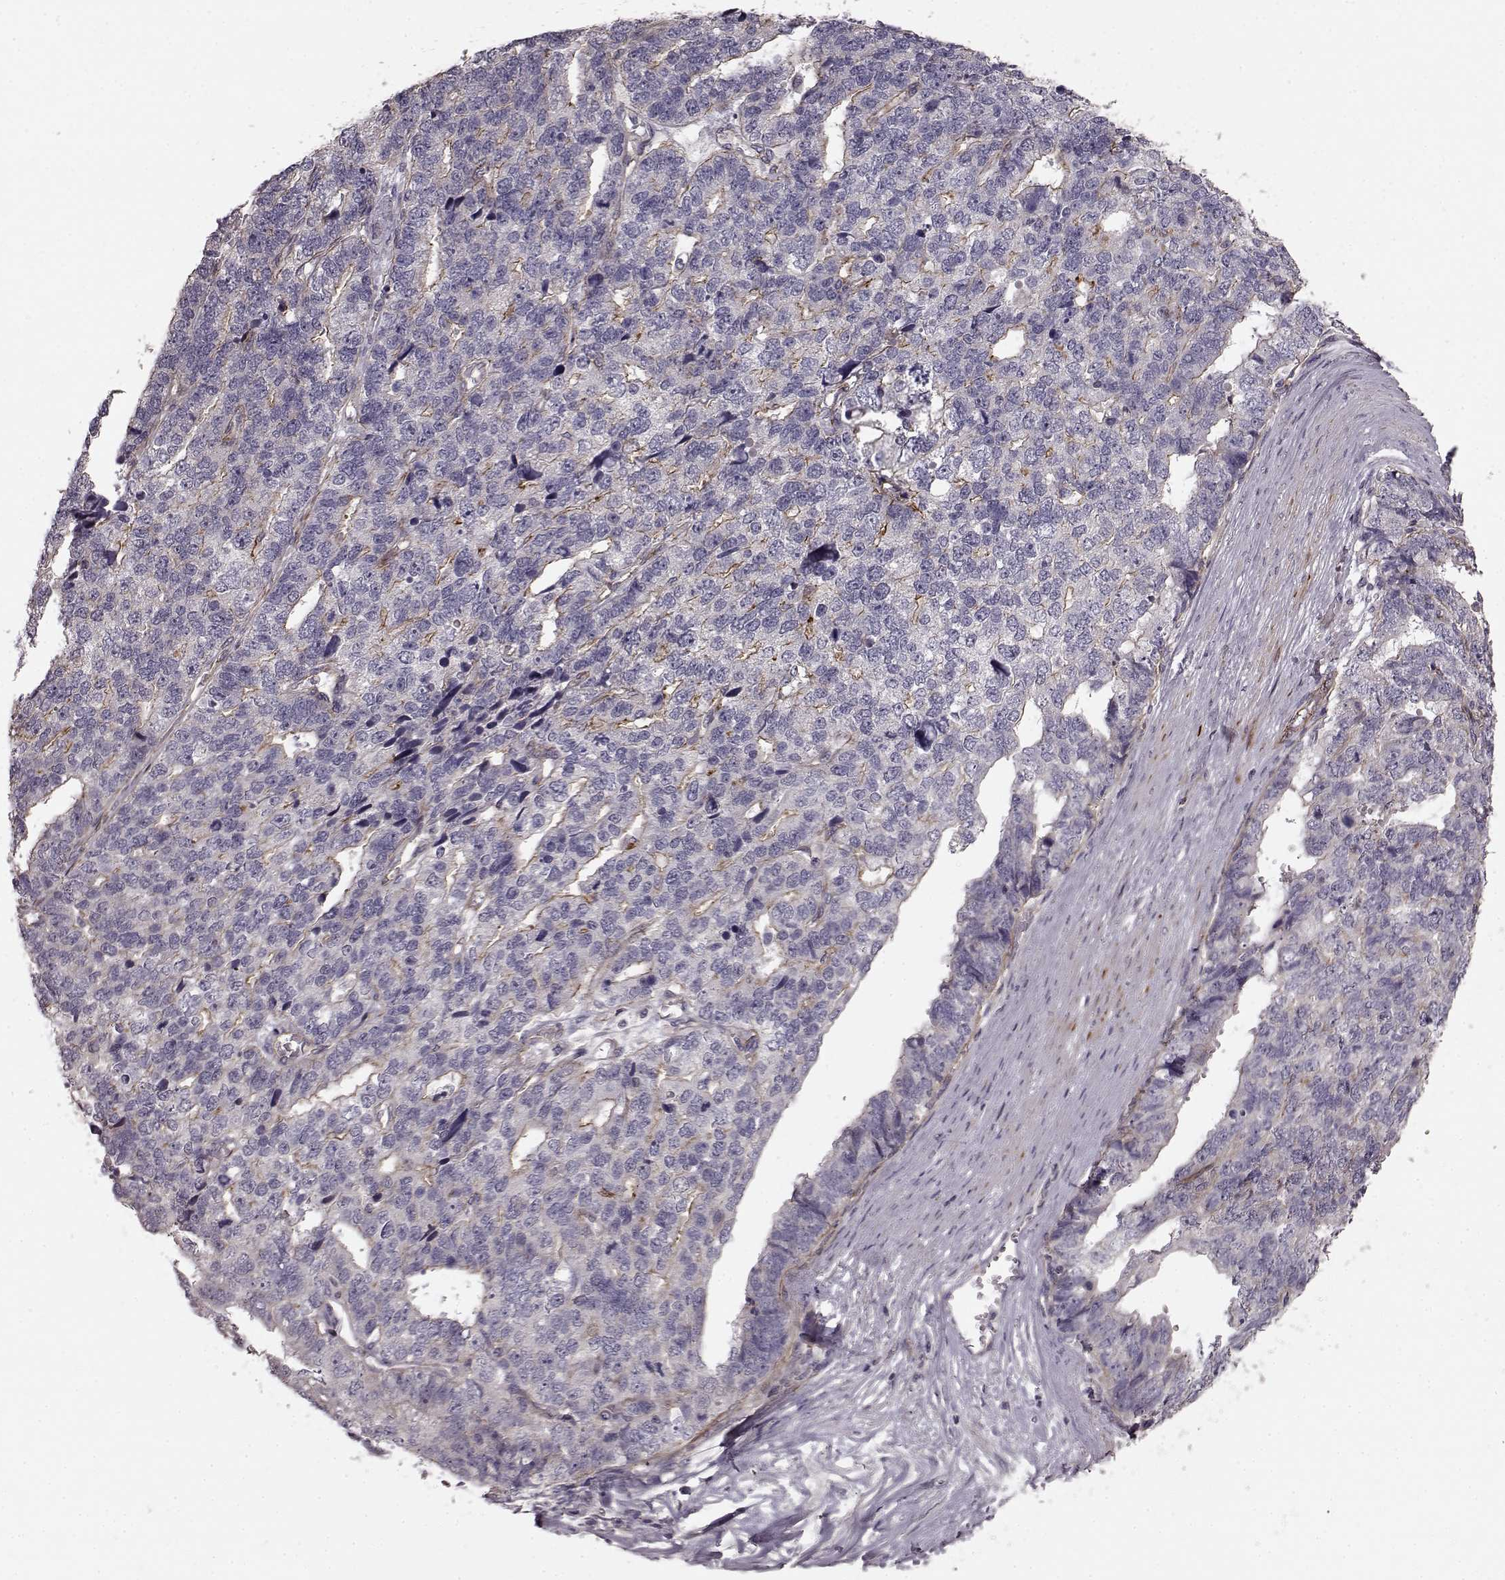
{"staining": {"intensity": "weak", "quantity": "<25%", "location": "cytoplasmic/membranous"}, "tissue": "stomach cancer", "cell_type": "Tumor cells", "image_type": "cancer", "snomed": [{"axis": "morphology", "description": "Adenocarcinoma, NOS"}, {"axis": "topography", "description": "Stomach"}], "caption": "Adenocarcinoma (stomach) stained for a protein using immunohistochemistry (IHC) reveals no positivity tumor cells.", "gene": "SLC22A18", "patient": {"sex": "male", "age": 69}}